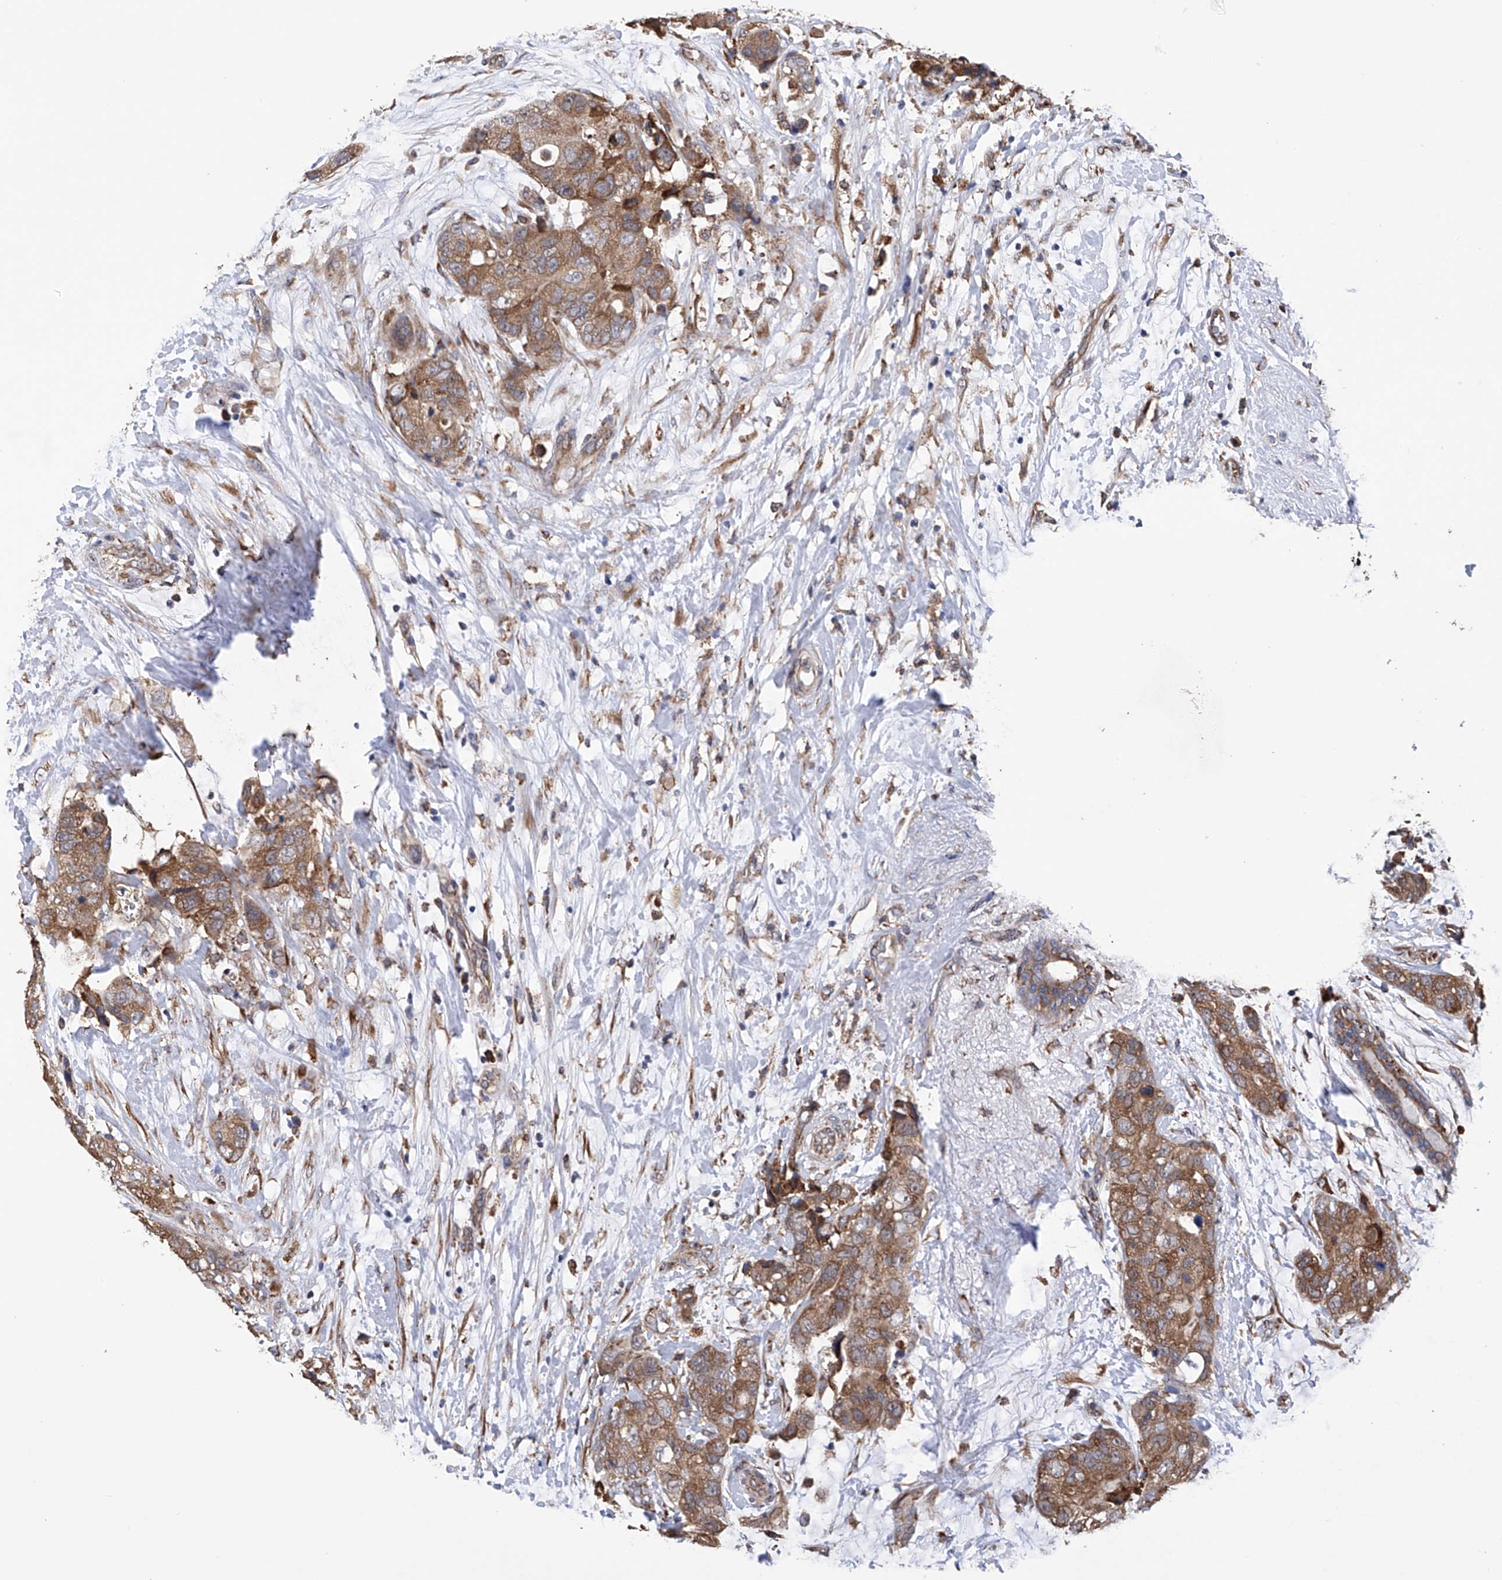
{"staining": {"intensity": "moderate", "quantity": ">75%", "location": "cytoplasmic/membranous"}, "tissue": "breast cancer", "cell_type": "Tumor cells", "image_type": "cancer", "snomed": [{"axis": "morphology", "description": "Duct carcinoma"}, {"axis": "topography", "description": "Breast"}], "caption": "The image displays staining of breast cancer (infiltrating ductal carcinoma), revealing moderate cytoplasmic/membranous protein positivity (brown color) within tumor cells.", "gene": "DNAH8", "patient": {"sex": "female", "age": 62}}